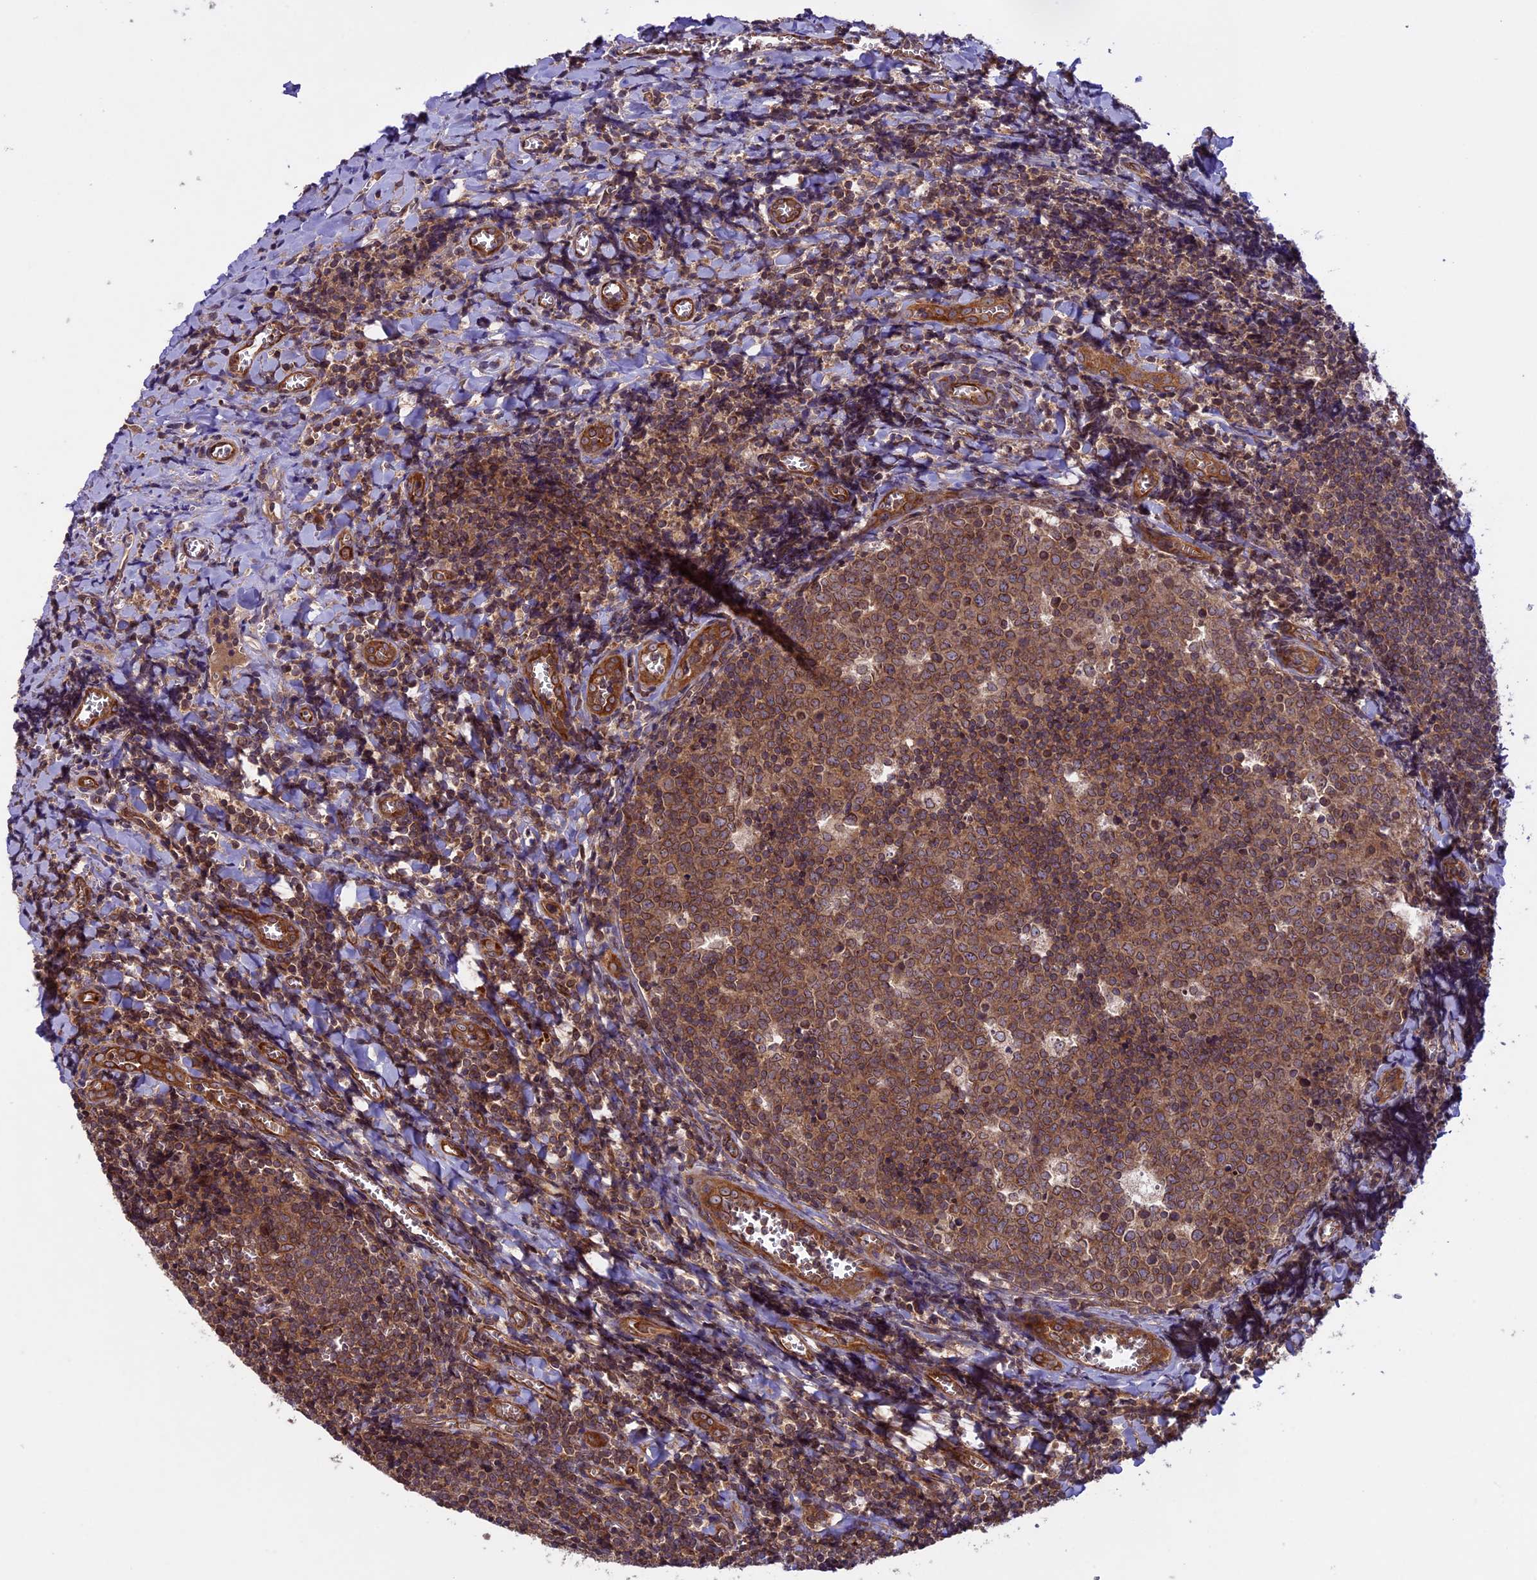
{"staining": {"intensity": "moderate", "quantity": ">75%", "location": "cytoplasmic/membranous"}, "tissue": "tonsil", "cell_type": "Germinal center cells", "image_type": "normal", "snomed": [{"axis": "morphology", "description": "Normal tissue, NOS"}, {"axis": "topography", "description": "Tonsil"}], "caption": "The immunohistochemical stain highlights moderate cytoplasmic/membranous staining in germinal center cells of normal tonsil. (Stains: DAB (3,3'-diaminobenzidine) in brown, nuclei in blue, Microscopy: brightfield microscopy at high magnification).", "gene": "CCDC125", "patient": {"sex": "male", "age": 27}}